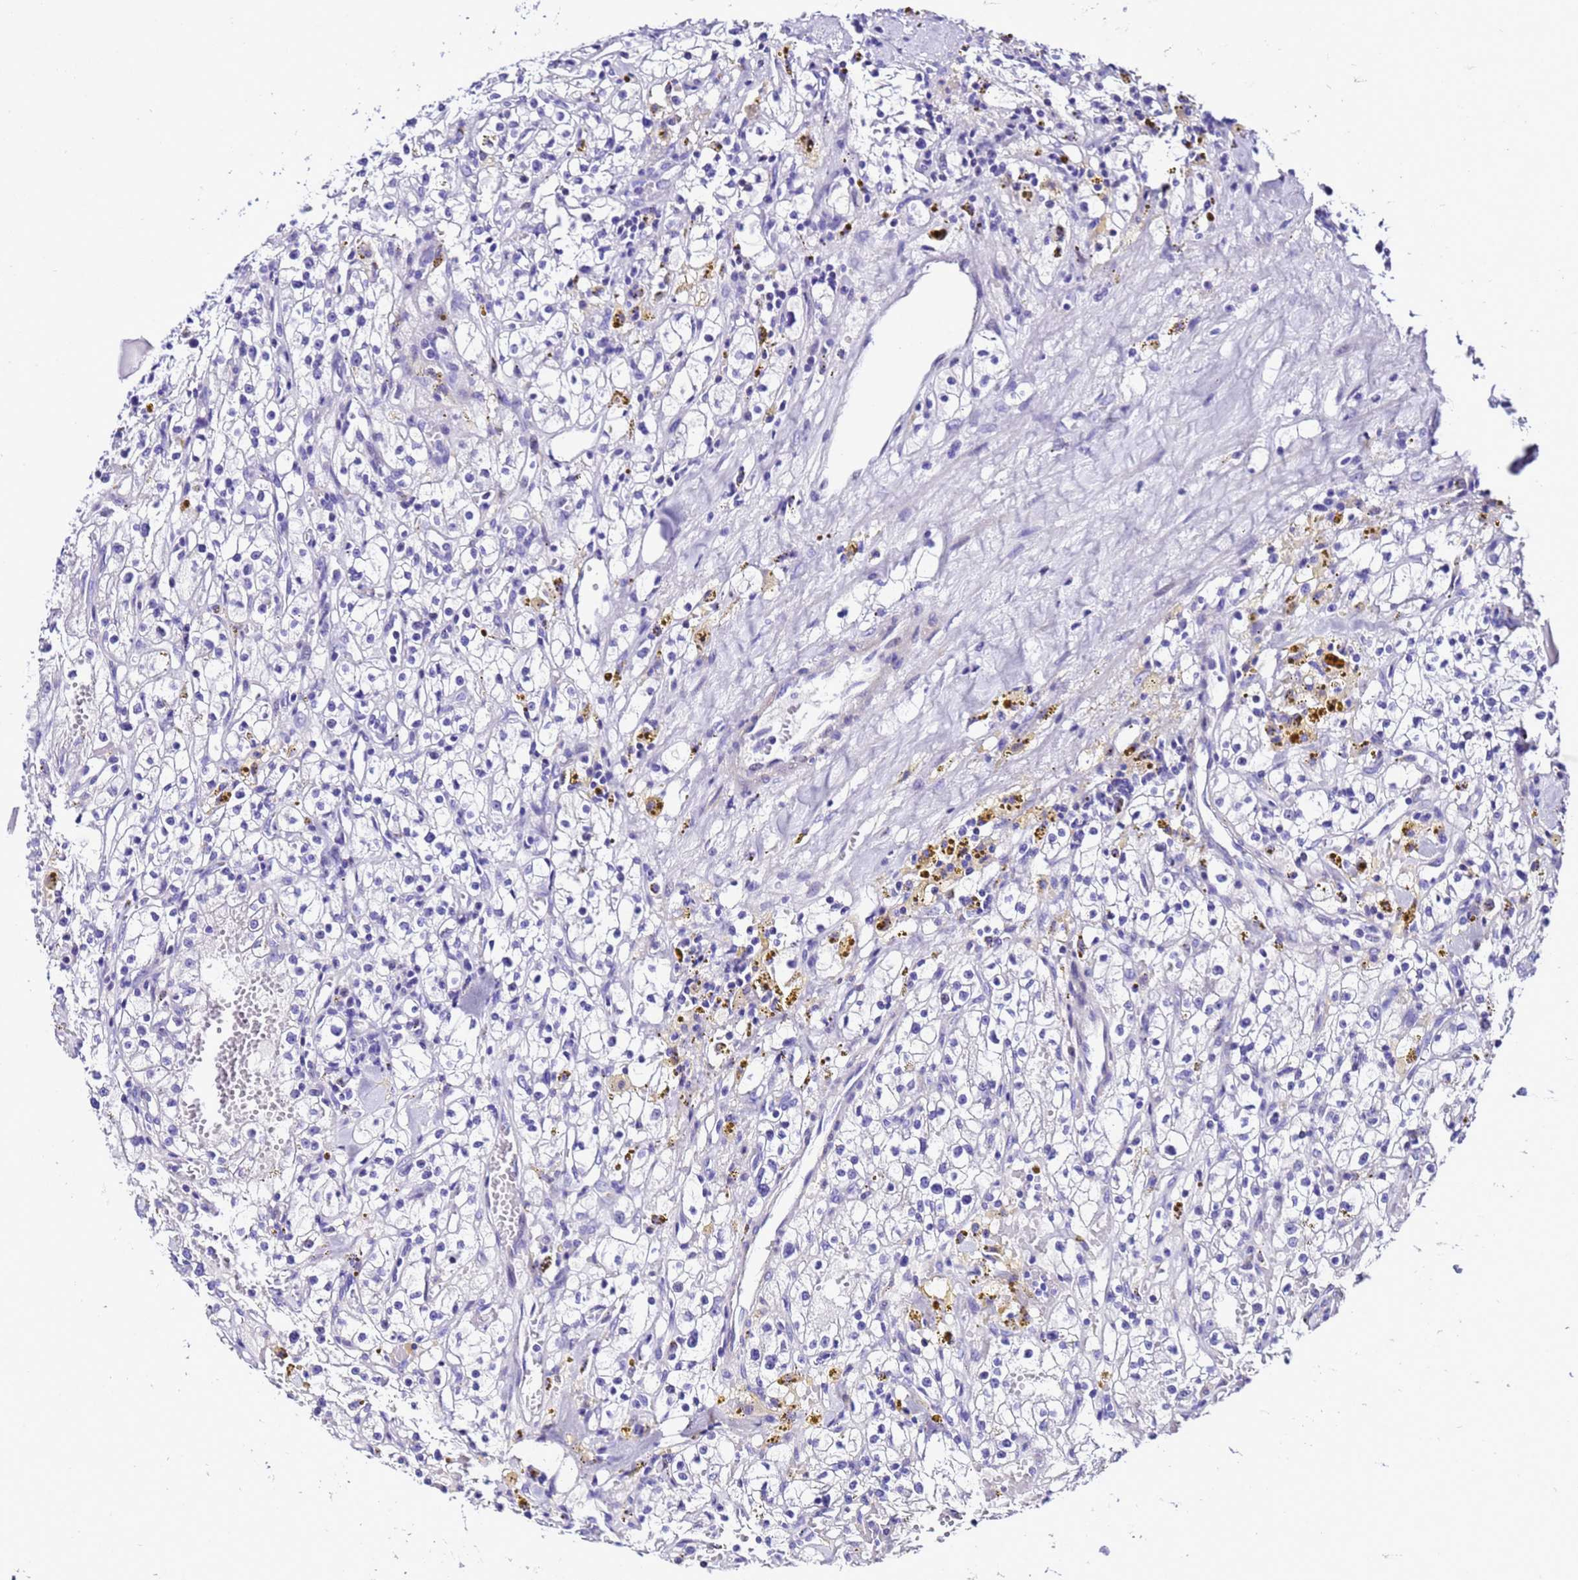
{"staining": {"intensity": "negative", "quantity": "none", "location": "none"}, "tissue": "renal cancer", "cell_type": "Tumor cells", "image_type": "cancer", "snomed": [{"axis": "morphology", "description": "Adenocarcinoma, NOS"}, {"axis": "topography", "description": "Kidney"}], "caption": "Immunohistochemistry image of neoplastic tissue: human renal cancer stained with DAB reveals no significant protein expression in tumor cells.", "gene": "ZNF417", "patient": {"sex": "male", "age": 56}}